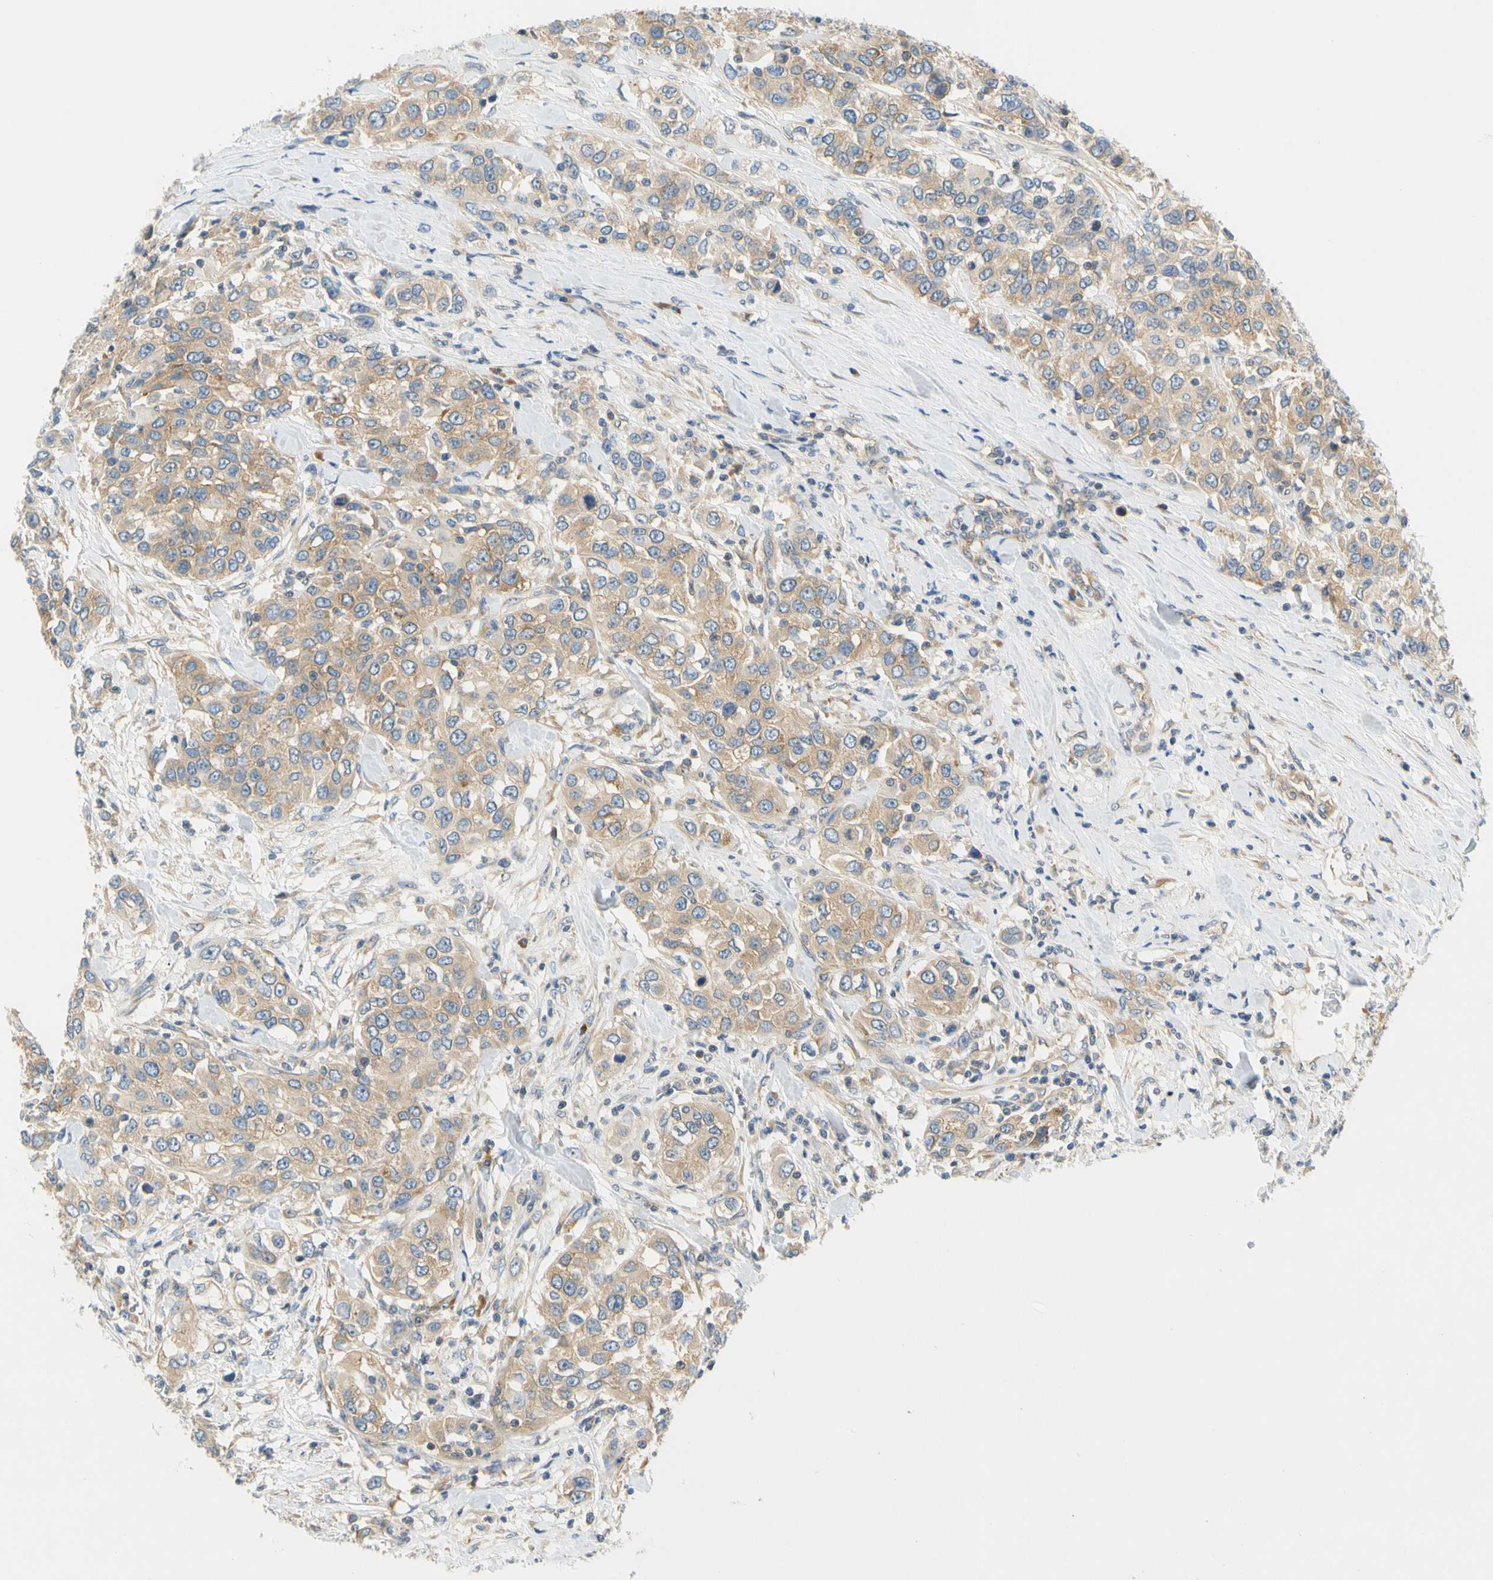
{"staining": {"intensity": "weak", "quantity": ">75%", "location": "cytoplasmic/membranous"}, "tissue": "urothelial cancer", "cell_type": "Tumor cells", "image_type": "cancer", "snomed": [{"axis": "morphology", "description": "Urothelial carcinoma, High grade"}, {"axis": "topography", "description": "Urinary bladder"}], "caption": "The image exhibits immunohistochemical staining of urothelial cancer. There is weak cytoplasmic/membranous staining is appreciated in about >75% of tumor cells.", "gene": "LRRC47", "patient": {"sex": "female", "age": 80}}